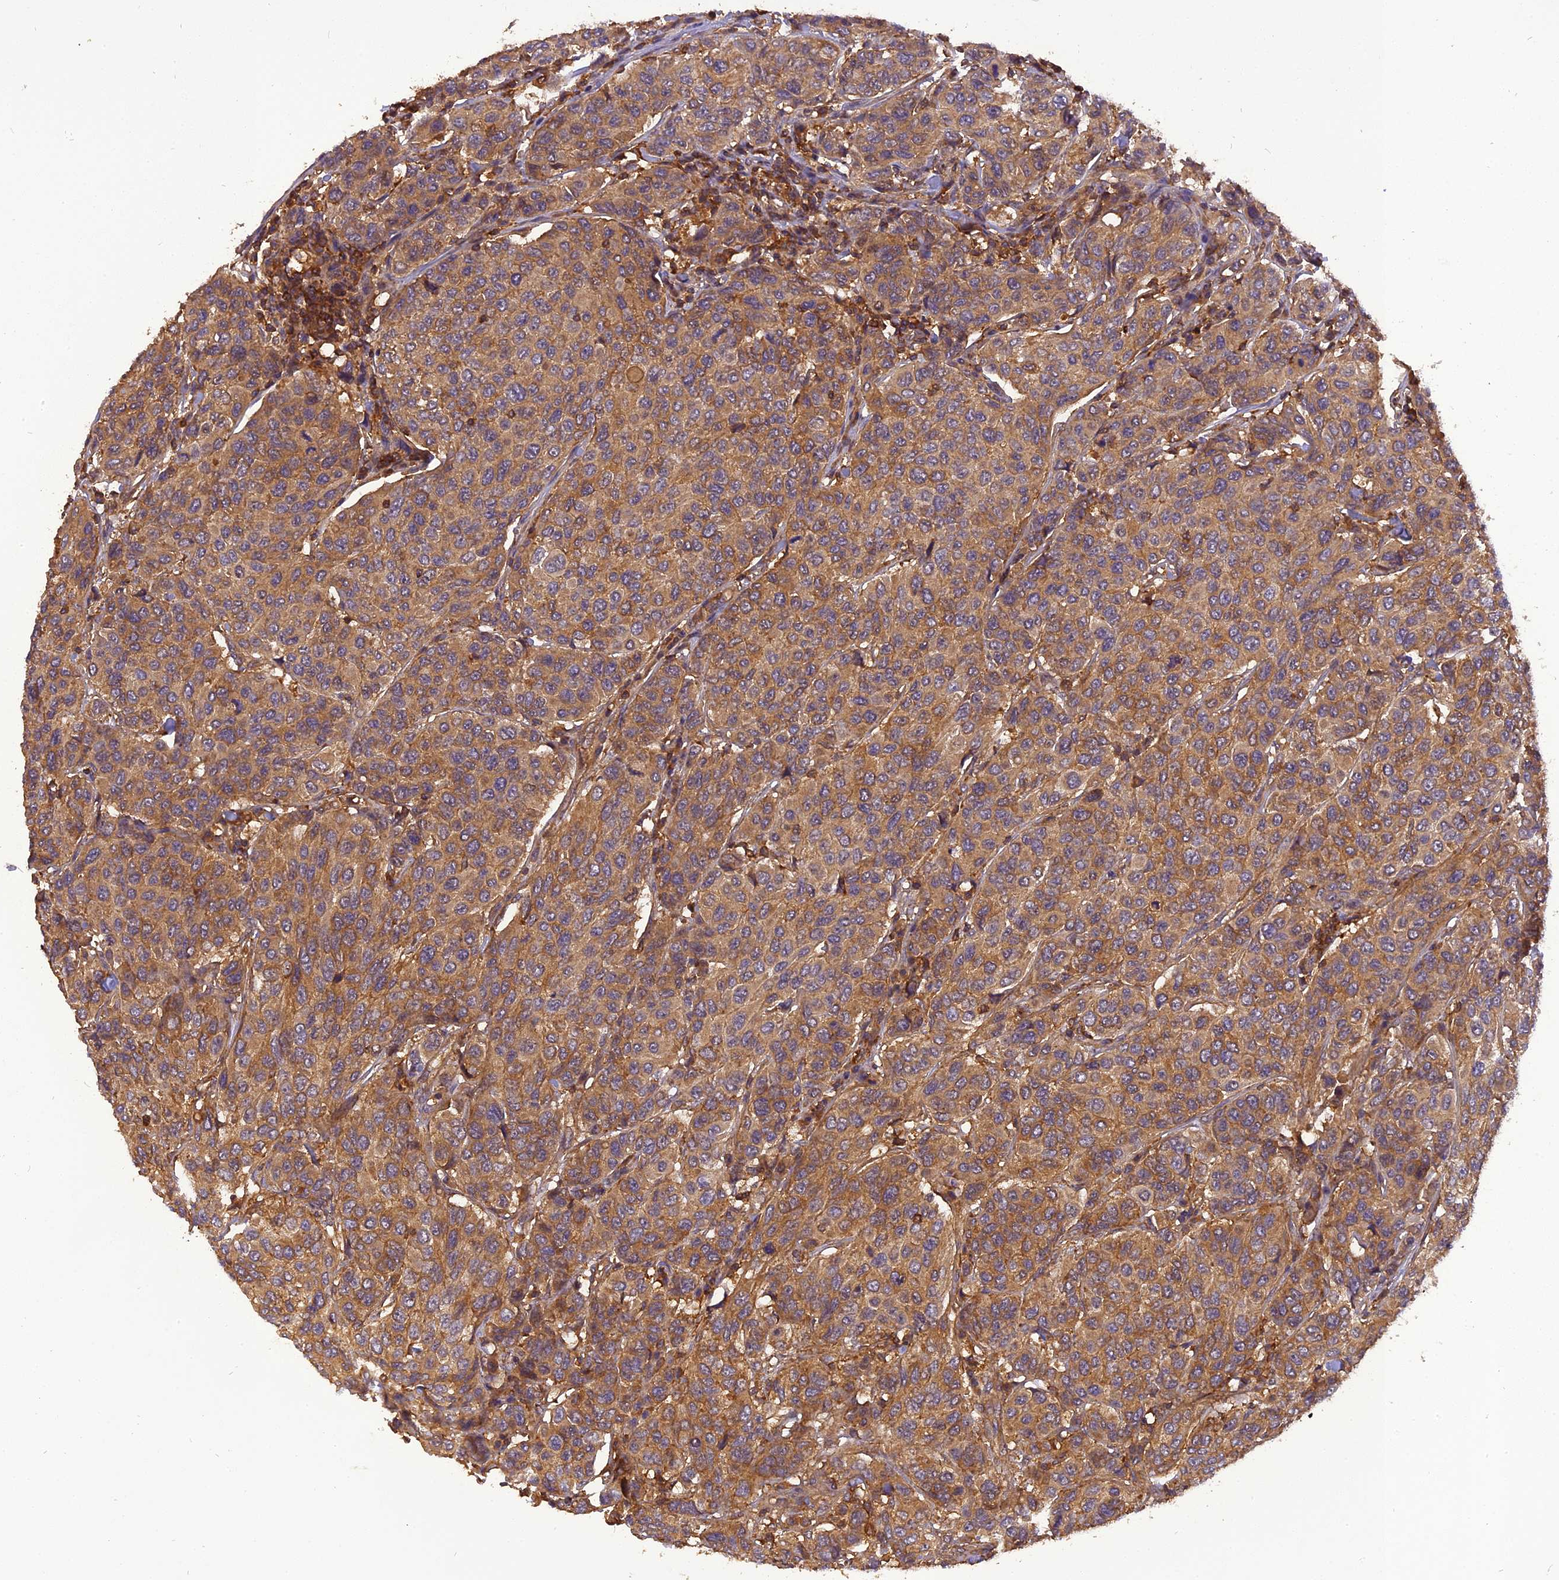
{"staining": {"intensity": "moderate", "quantity": ">75%", "location": "cytoplasmic/membranous"}, "tissue": "breast cancer", "cell_type": "Tumor cells", "image_type": "cancer", "snomed": [{"axis": "morphology", "description": "Duct carcinoma"}, {"axis": "topography", "description": "Breast"}], "caption": "Immunohistochemical staining of breast cancer (intraductal carcinoma) reveals moderate cytoplasmic/membranous protein positivity in about >75% of tumor cells. The staining was performed using DAB to visualize the protein expression in brown, while the nuclei were stained in blue with hematoxylin (Magnification: 20x).", "gene": "STOML1", "patient": {"sex": "female", "age": 55}}